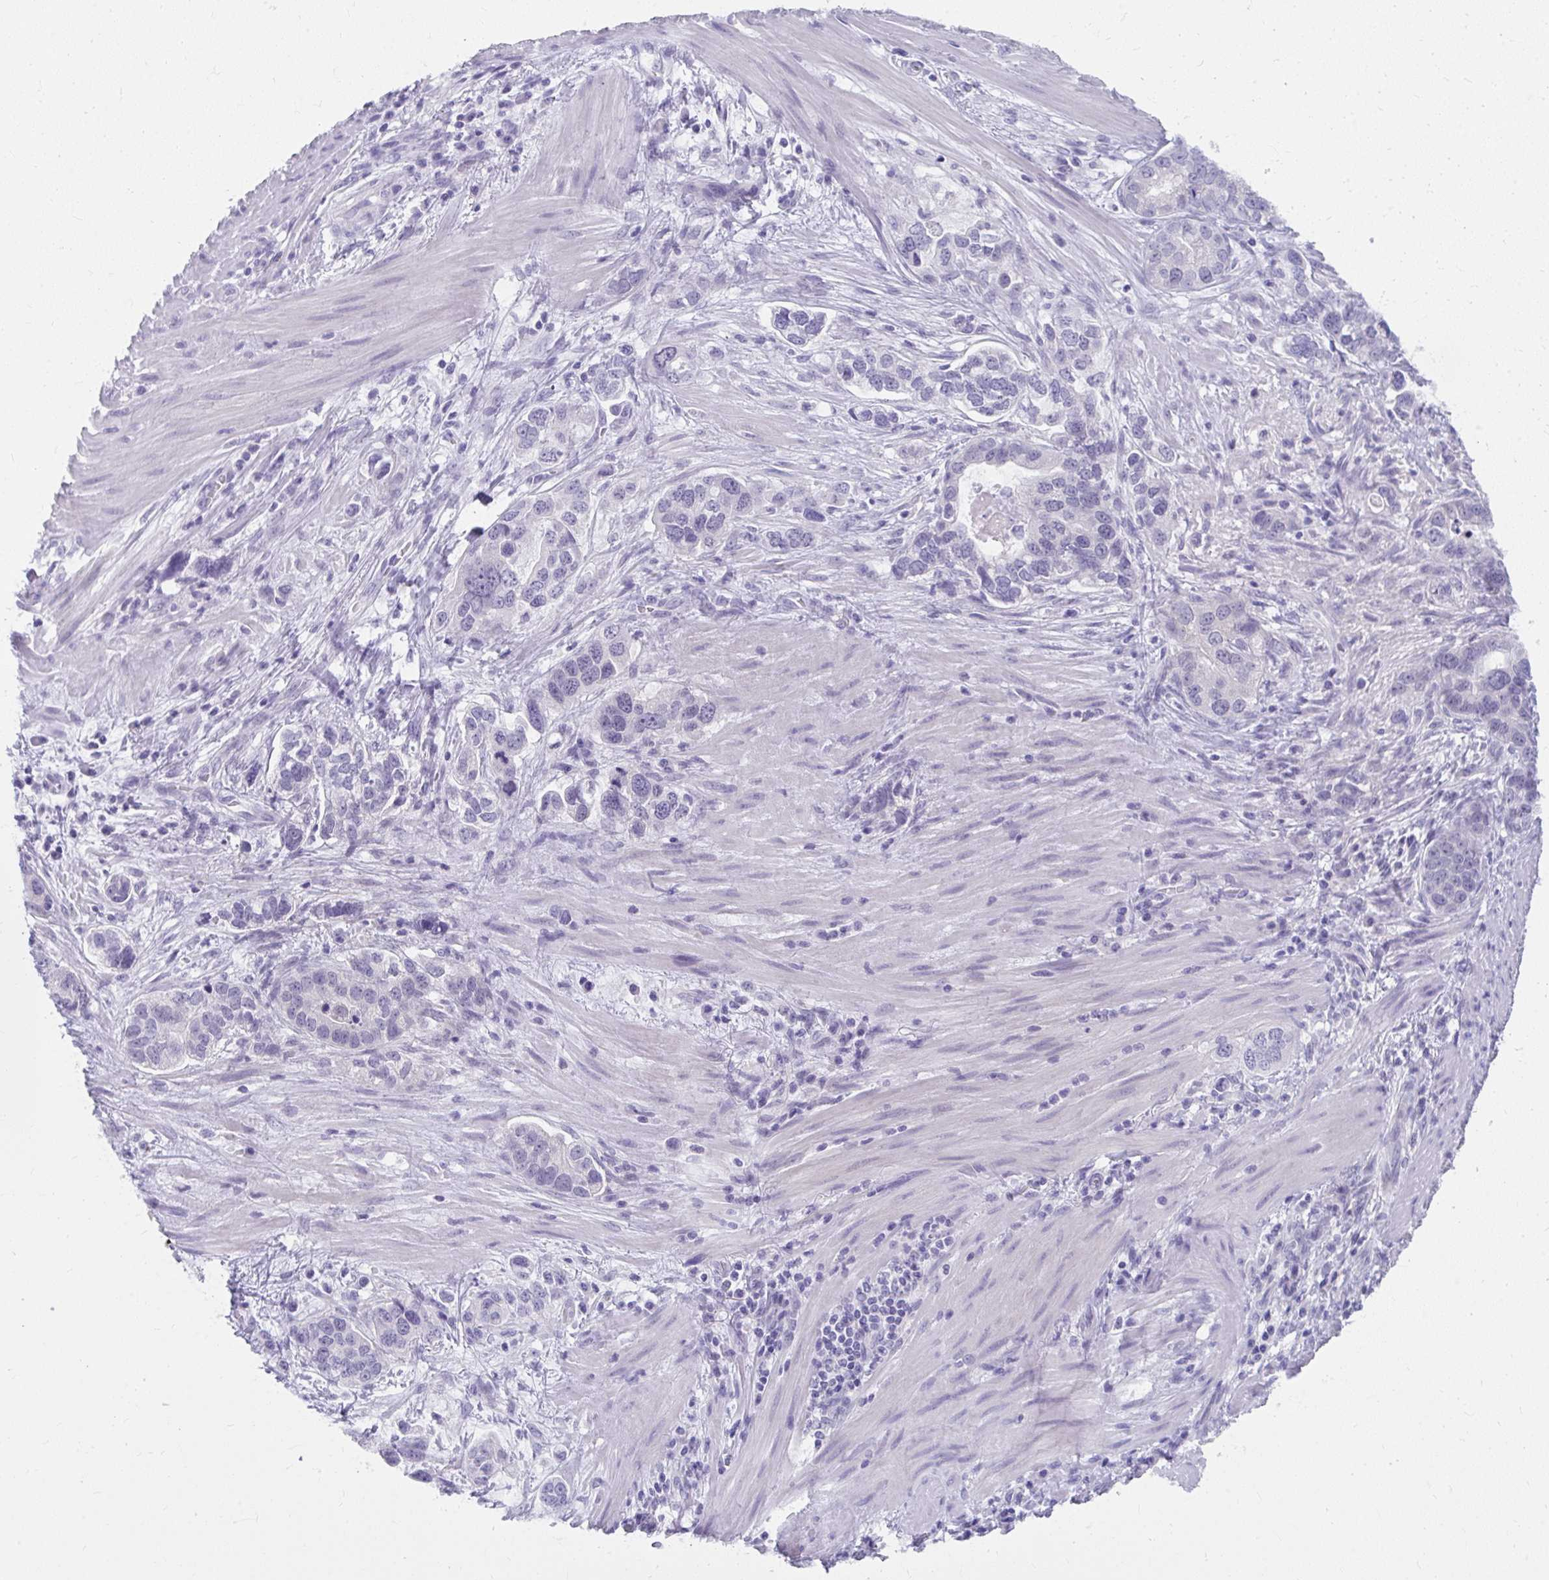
{"staining": {"intensity": "negative", "quantity": "none", "location": "none"}, "tissue": "stomach cancer", "cell_type": "Tumor cells", "image_type": "cancer", "snomed": [{"axis": "morphology", "description": "Adenocarcinoma, NOS"}, {"axis": "topography", "description": "Stomach, lower"}], "caption": "An immunohistochemistry (IHC) photomicrograph of adenocarcinoma (stomach) is shown. There is no staining in tumor cells of adenocarcinoma (stomach).", "gene": "UGT3A2", "patient": {"sex": "female", "age": 93}}